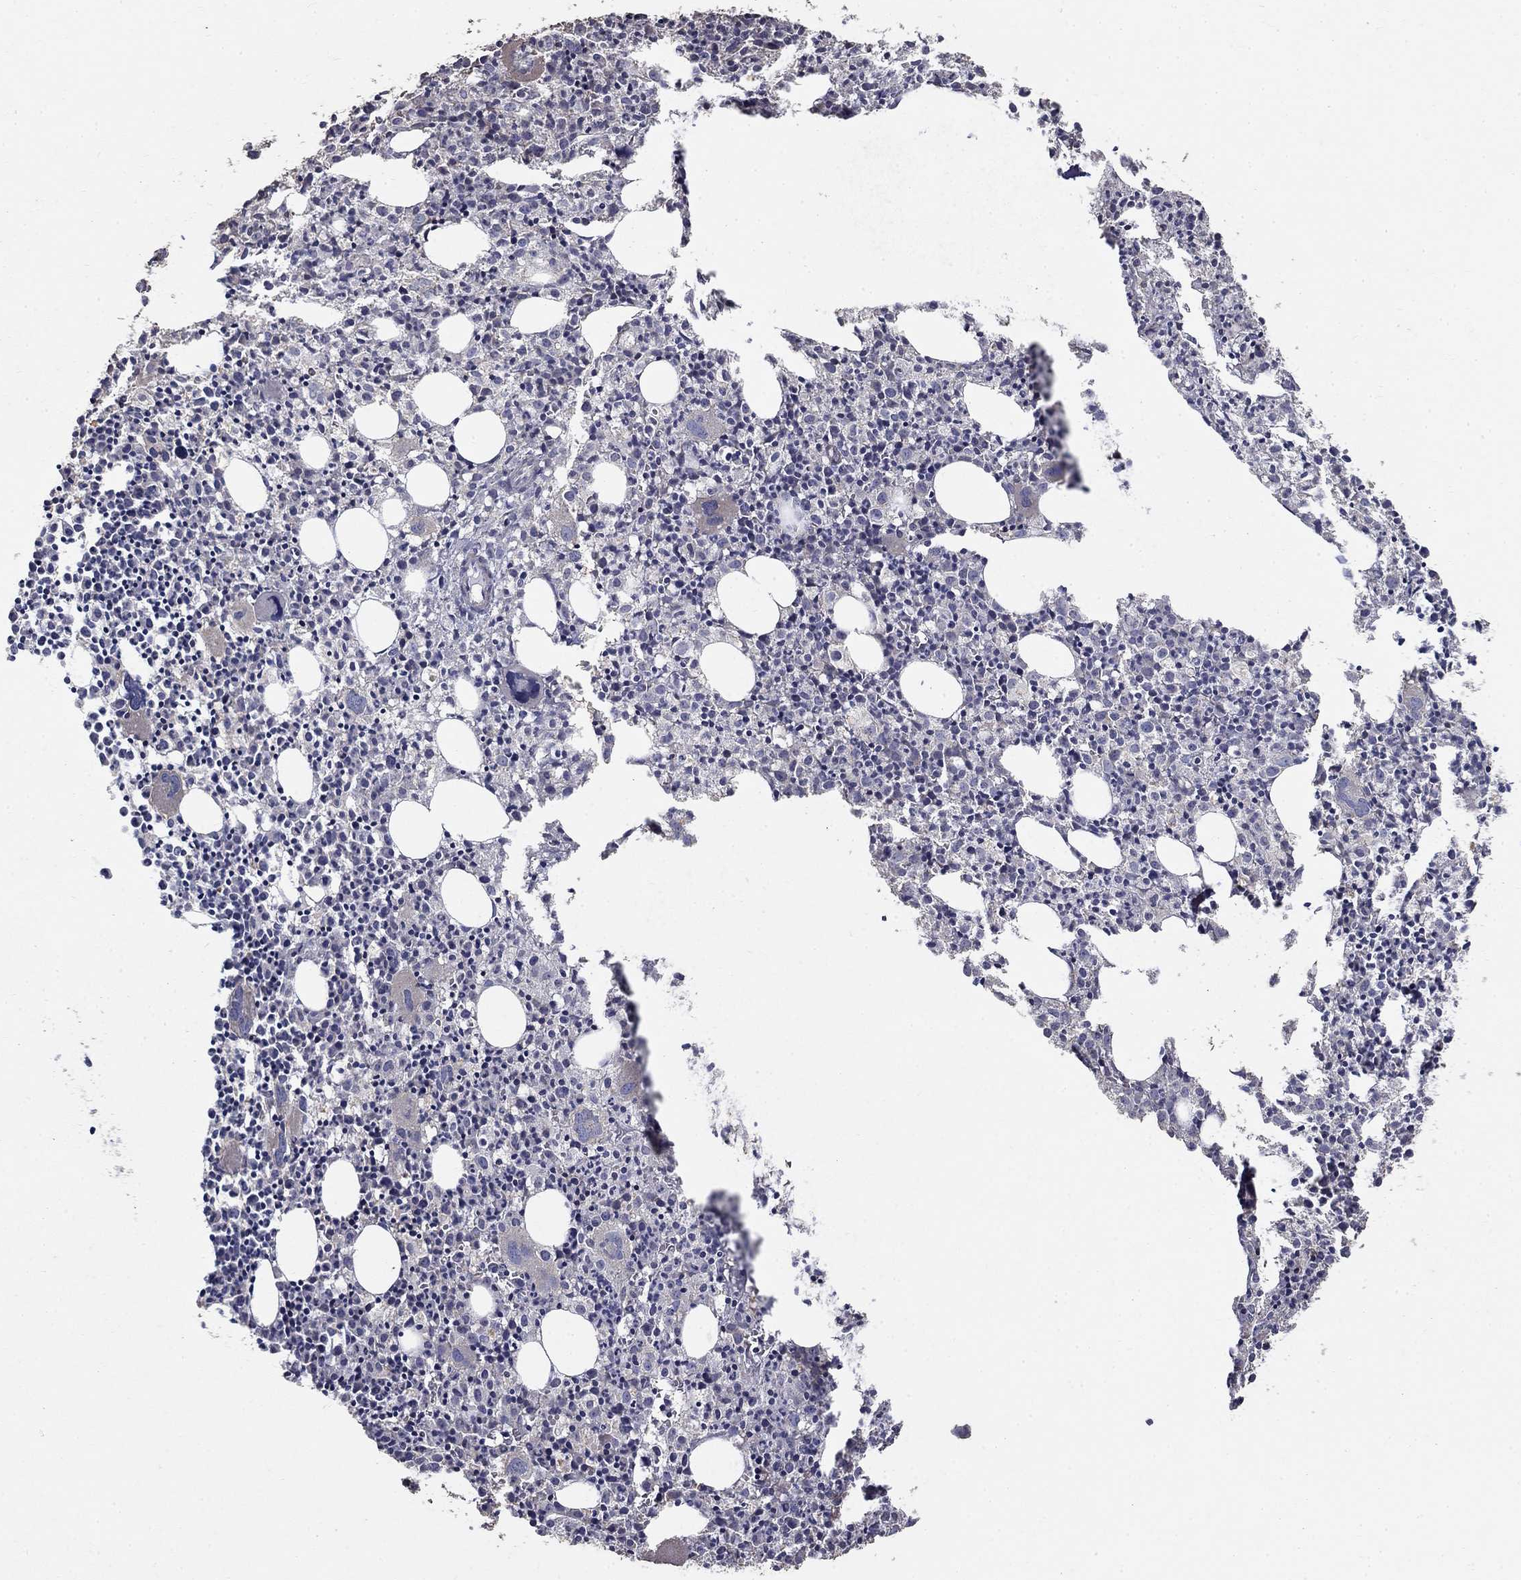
{"staining": {"intensity": "negative", "quantity": "none", "location": "none"}, "tissue": "bone marrow", "cell_type": "Hematopoietic cells", "image_type": "normal", "snomed": [{"axis": "morphology", "description": "Normal tissue, NOS"}, {"axis": "morphology", "description": "Inflammation, NOS"}, {"axis": "topography", "description": "Bone marrow"}], "caption": "High magnification brightfield microscopy of normal bone marrow stained with DAB (brown) and counterstained with hematoxylin (blue): hematopoietic cells show no significant positivity.", "gene": "MPP2", "patient": {"sex": "male", "age": 3}}